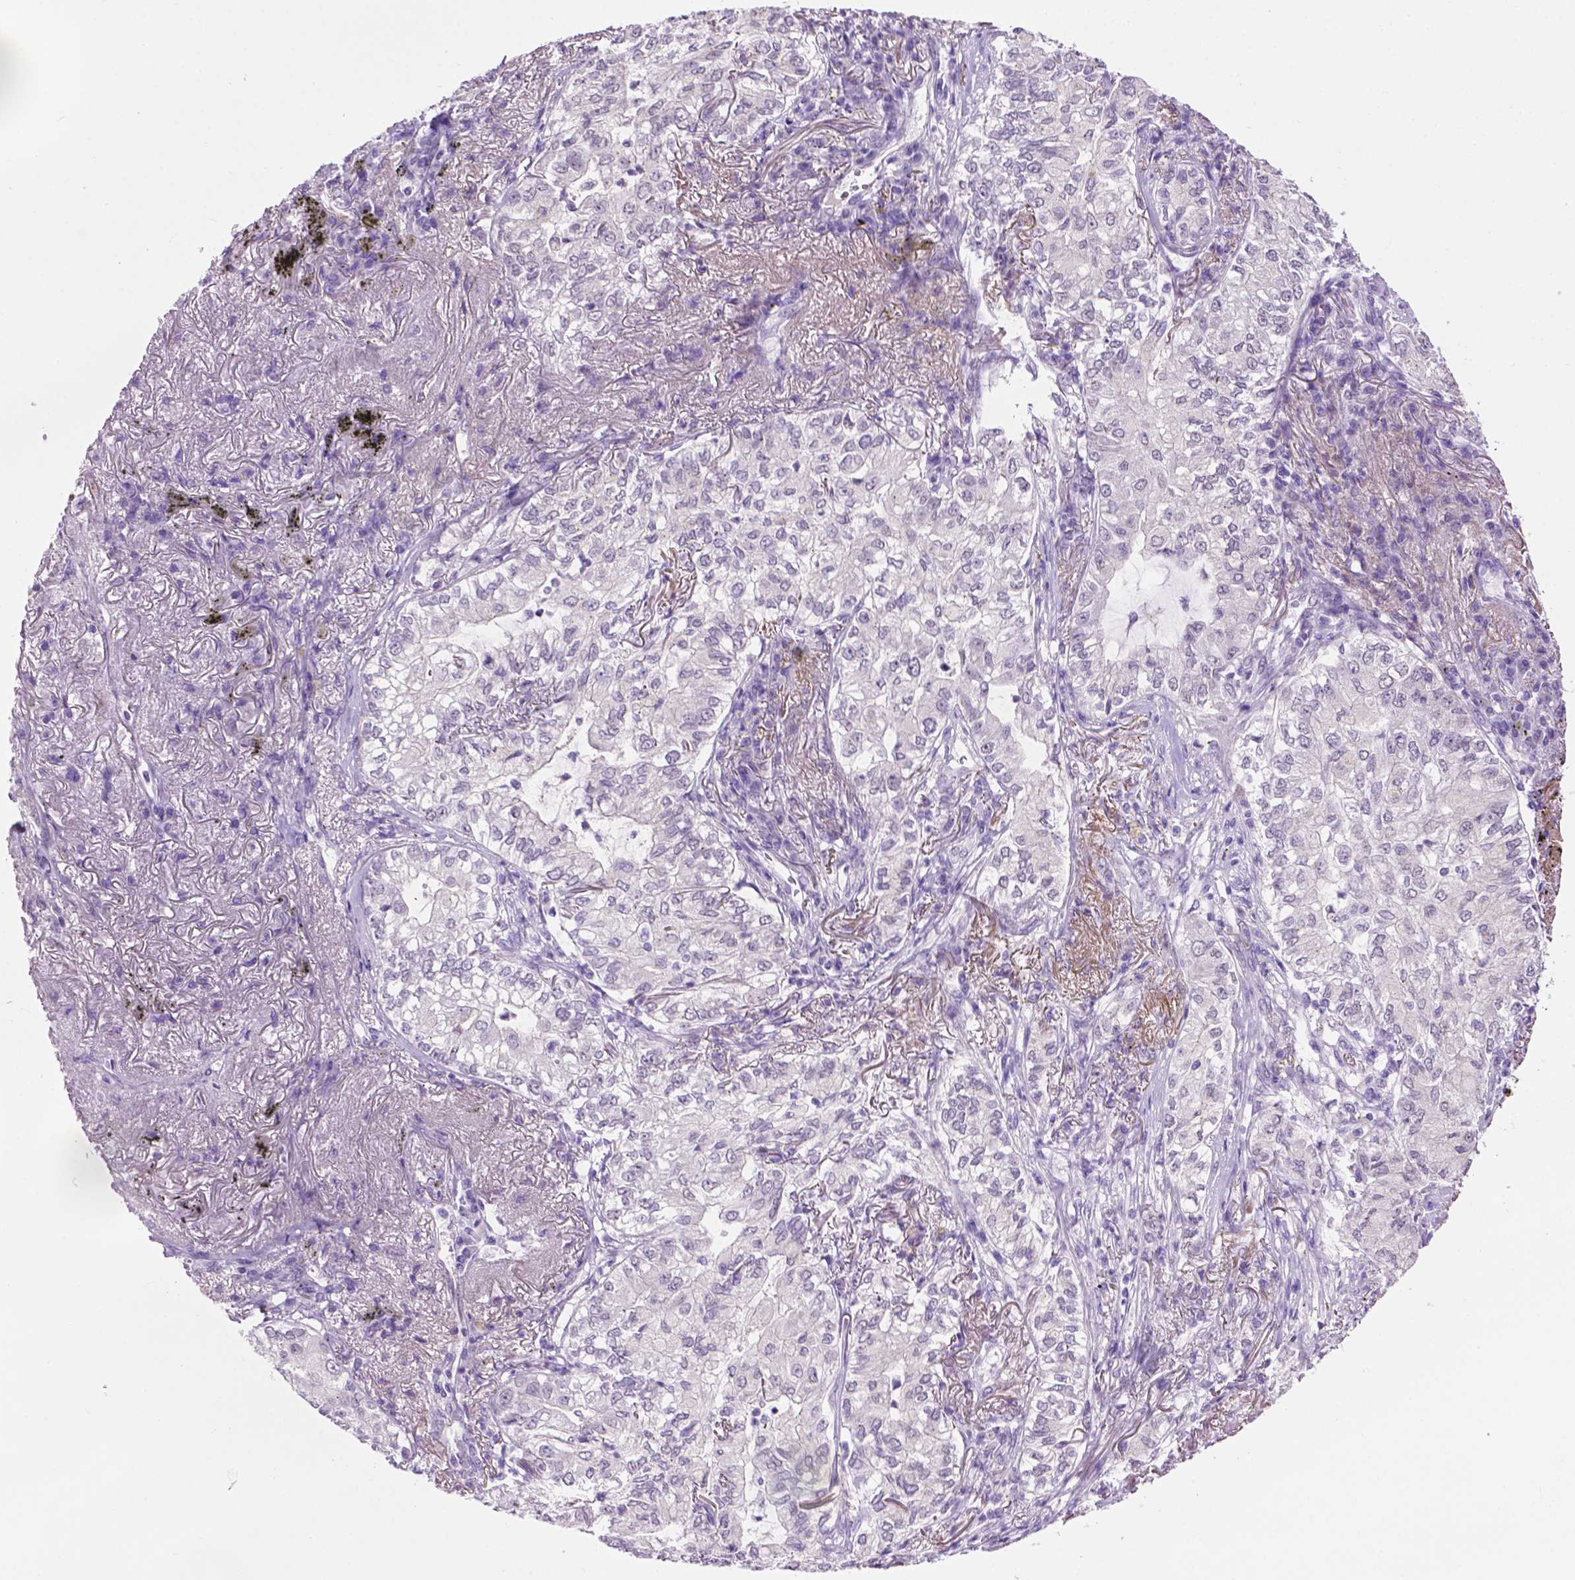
{"staining": {"intensity": "negative", "quantity": "none", "location": "none"}, "tissue": "lung cancer", "cell_type": "Tumor cells", "image_type": "cancer", "snomed": [{"axis": "morphology", "description": "Adenocarcinoma, NOS"}, {"axis": "topography", "description": "Lung"}], "caption": "The image reveals no significant staining in tumor cells of lung adenocarcinoma.", "gene": "MMP27", "patient": {"sex": "female", "age": 73}}